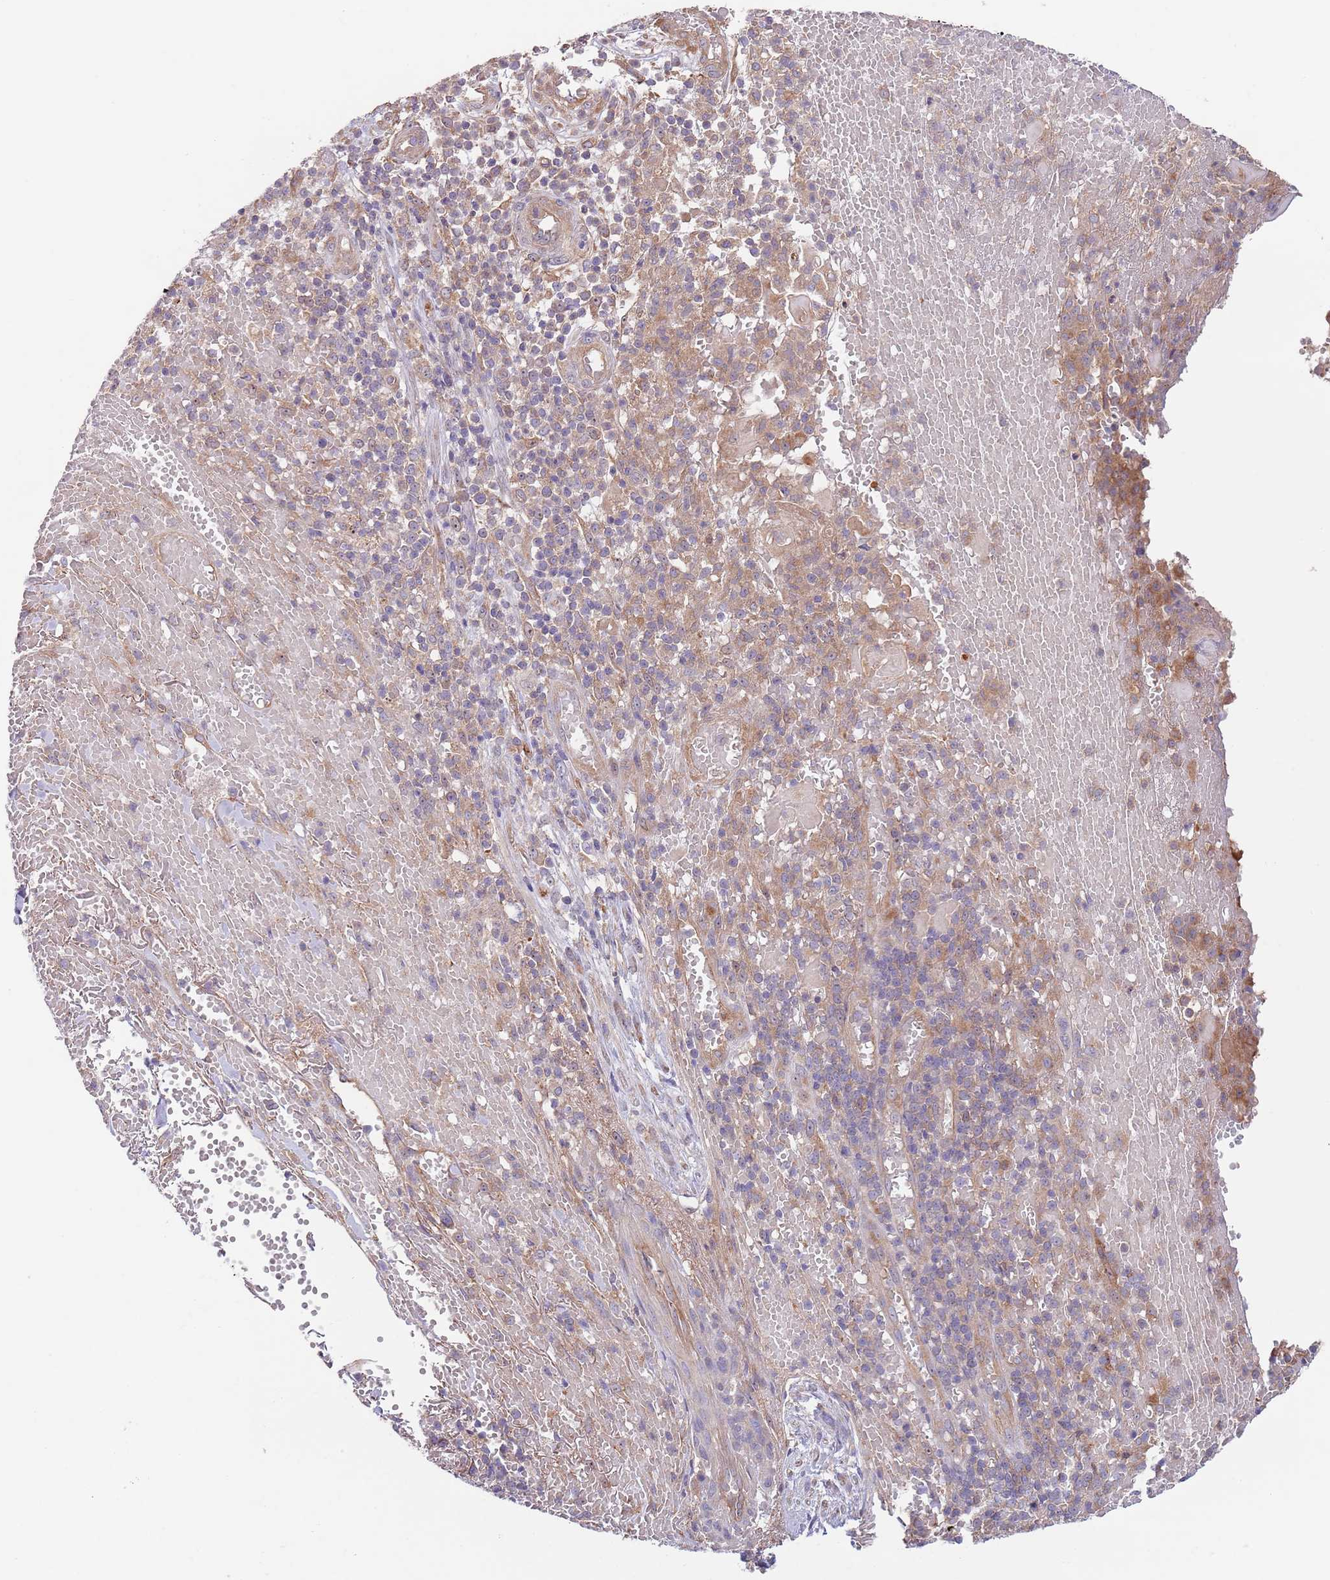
{"staining": {"intensity": "moderate", "quantity": ">75%", "location": "cytoplasmic/membranous"}, "tissue": "skin cancer", "cell_type": "Tumor cells", "image_type": "cancer", "snomed": [{"axis": "morphology", "description": "Normal tissue, NOS"}, {"axis": "morphology", "description": "Squamous cell carcinoma, NOS"}, {"axis": "topography", "description": "Skin"}, {"axis": "topography", "description": "Cartilage tissue"}], "caption": "Immunohistochemical staining of human squamous cell carcinoma (skin) demonstrates medium levels of moderate cytoplasmic/membranous protein staining in approximately >75% of tumor cells.", "gene": "EIF3F", "patient": {"sex": "female", "age": 79}}